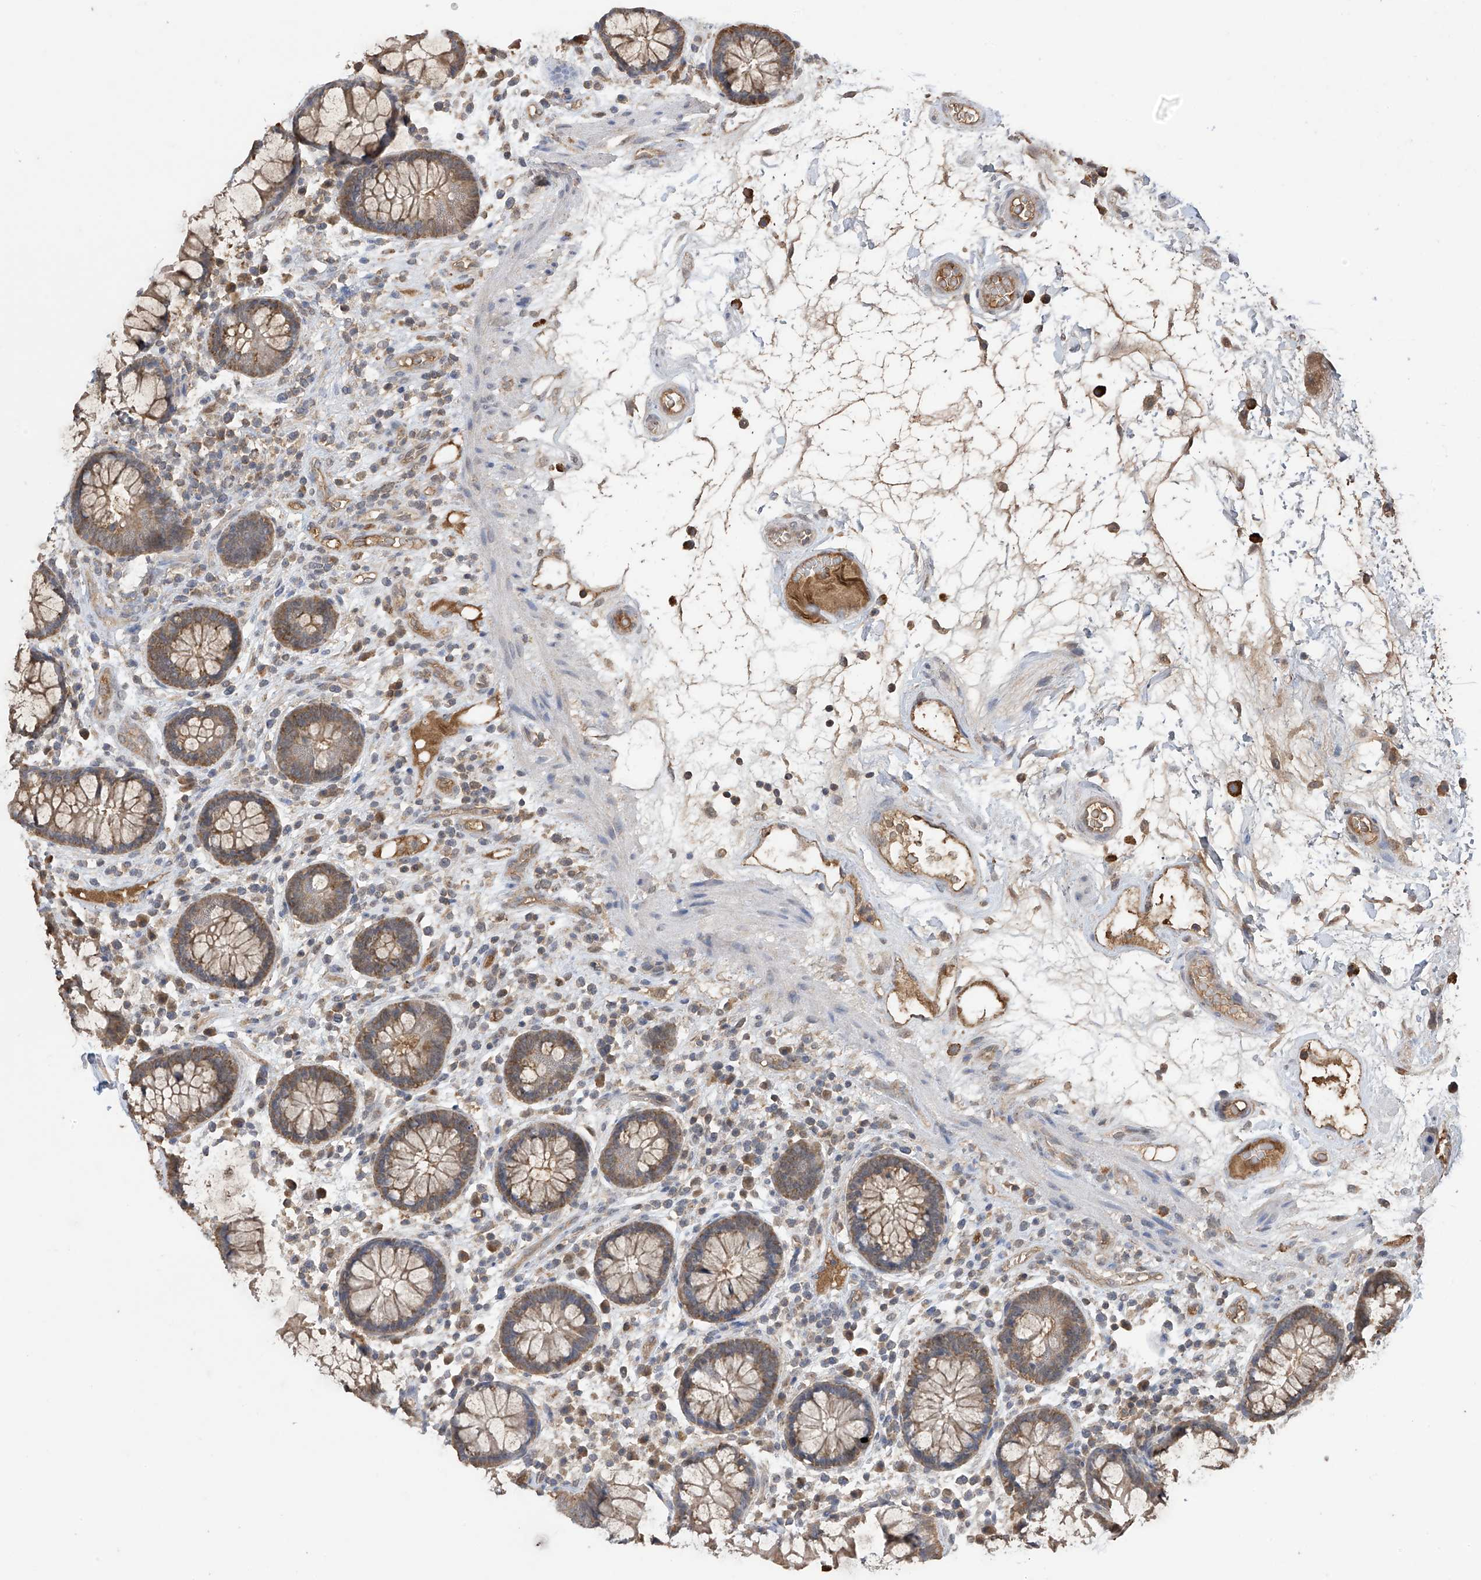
{"staining": {"intensity": "moderate", "quantity": ">75%", "location": "cytoplasmic/membranous"}, "tissue": "colon", "cell_type": "Endothelial cells", "image_type": "normal", "snomed": [{"axis": "morphology", "description": "Normal tissue, NOS"}, {"axis": "topography", "description": "Colon"}], "caption": "An IHC photomicrograph of unremarkable tissue is shown. Protein staining in brown labels moderate cytoplasmic/membranous positivity in colon within endothelial cells. The staining was performed using DAB (3,3'-diaminobenzidine), with brown indicating positive protein expression. Nuclei are stained blue with hematoxylin.", "gene": "PNPT1", "patient": {"sex": "female", "age": 79}}